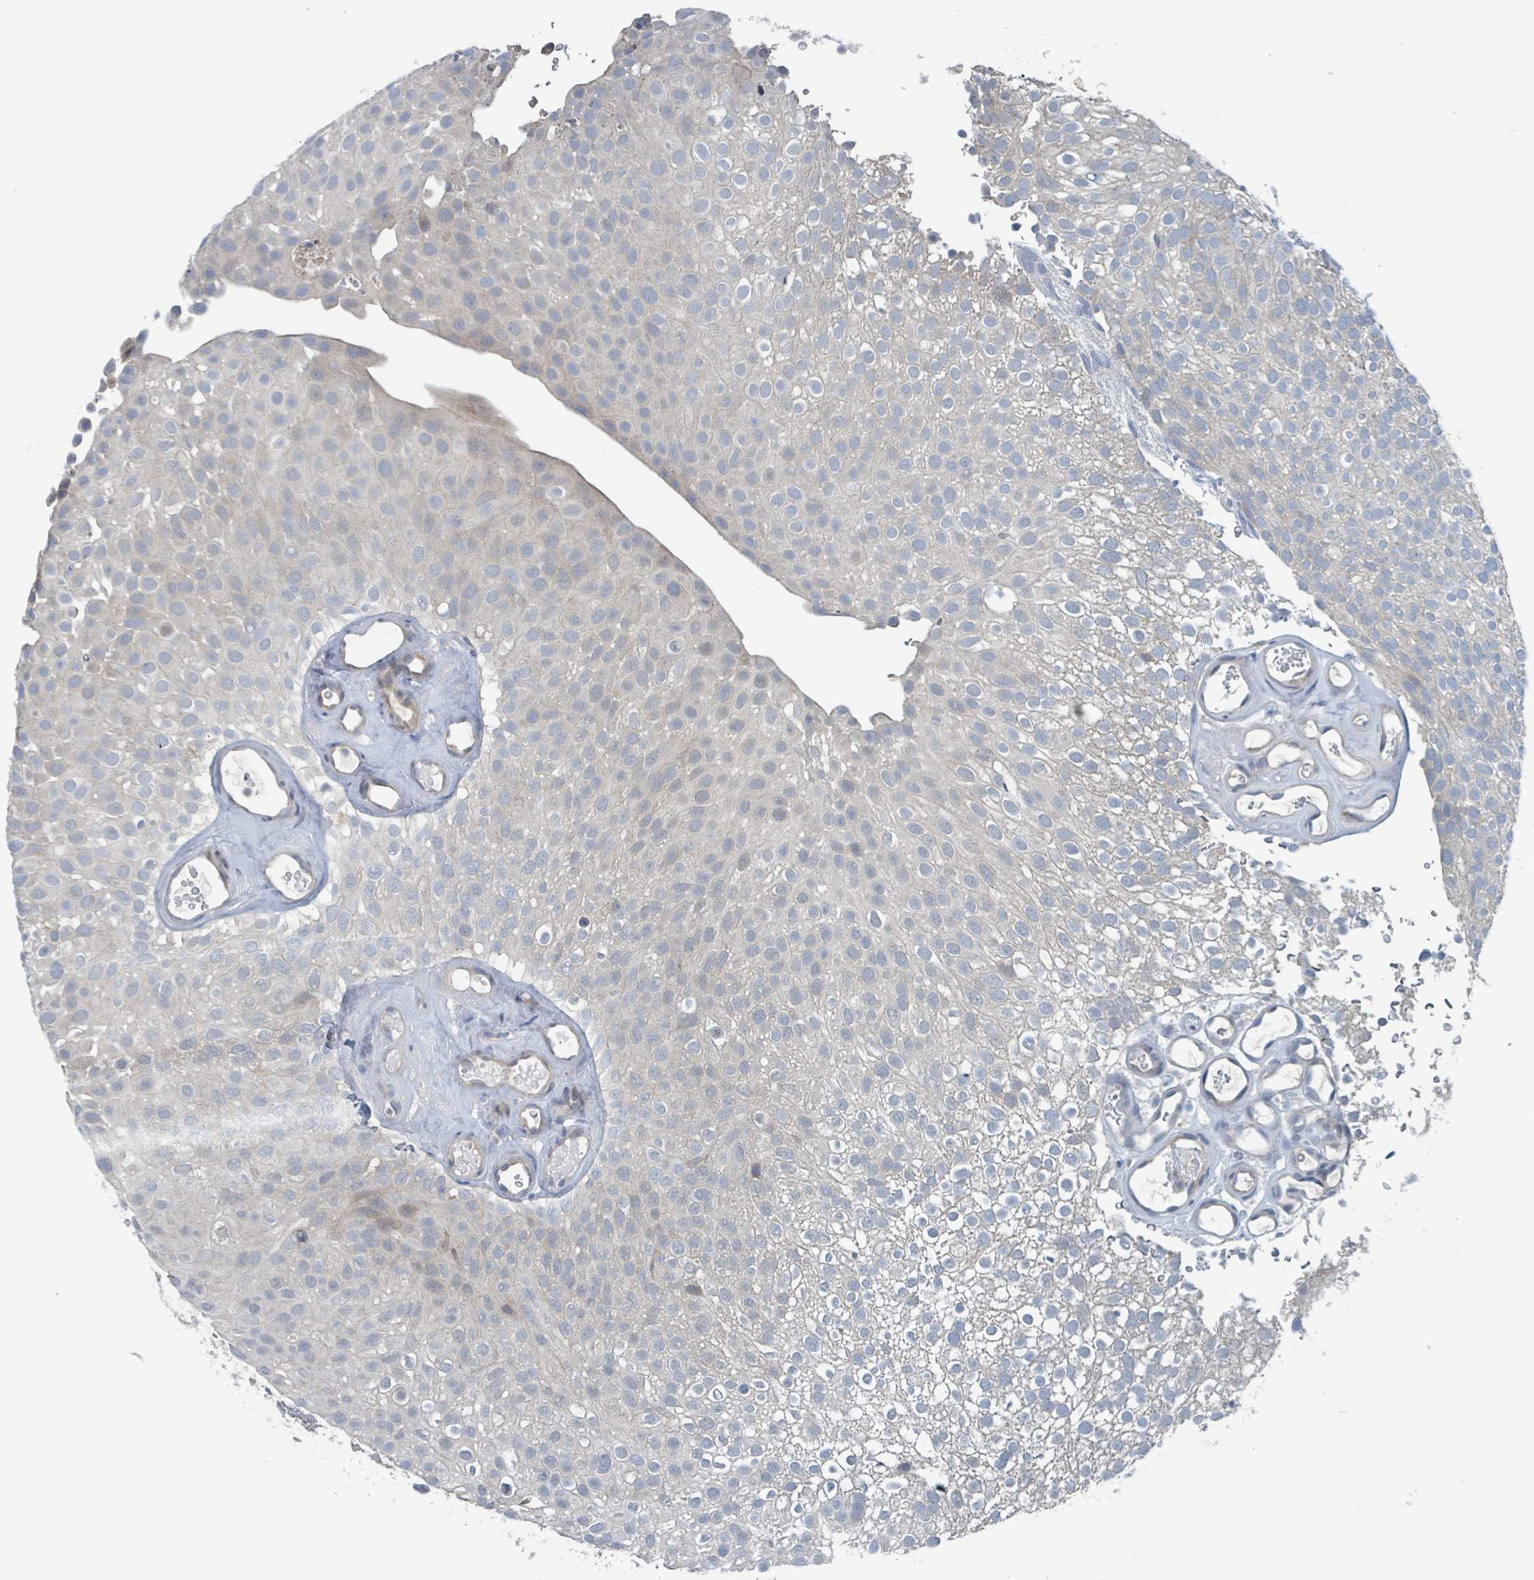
{"staining": {"intensity": "moderate", "quantity": "<25%", "location": "cytoplasmic/membranous"}, "tissue": "urothelial cancer", "cell_type": "Tumor cells", "image_type": "cancer", "snomed": [{"axis": "morphology", "description": "Urothelial carcinoma, Low grade"}, {"axis": "topography", "description": "Urinary bladder"}], "caption": "Urothelial cancer was stained to show a protein in brown. There is low levels of moderate cytoplasmic/membranous positivity in about <25% of tumor cells.", "gene": "ACBD4", "patient": {"sex": "male", "age": 78}}